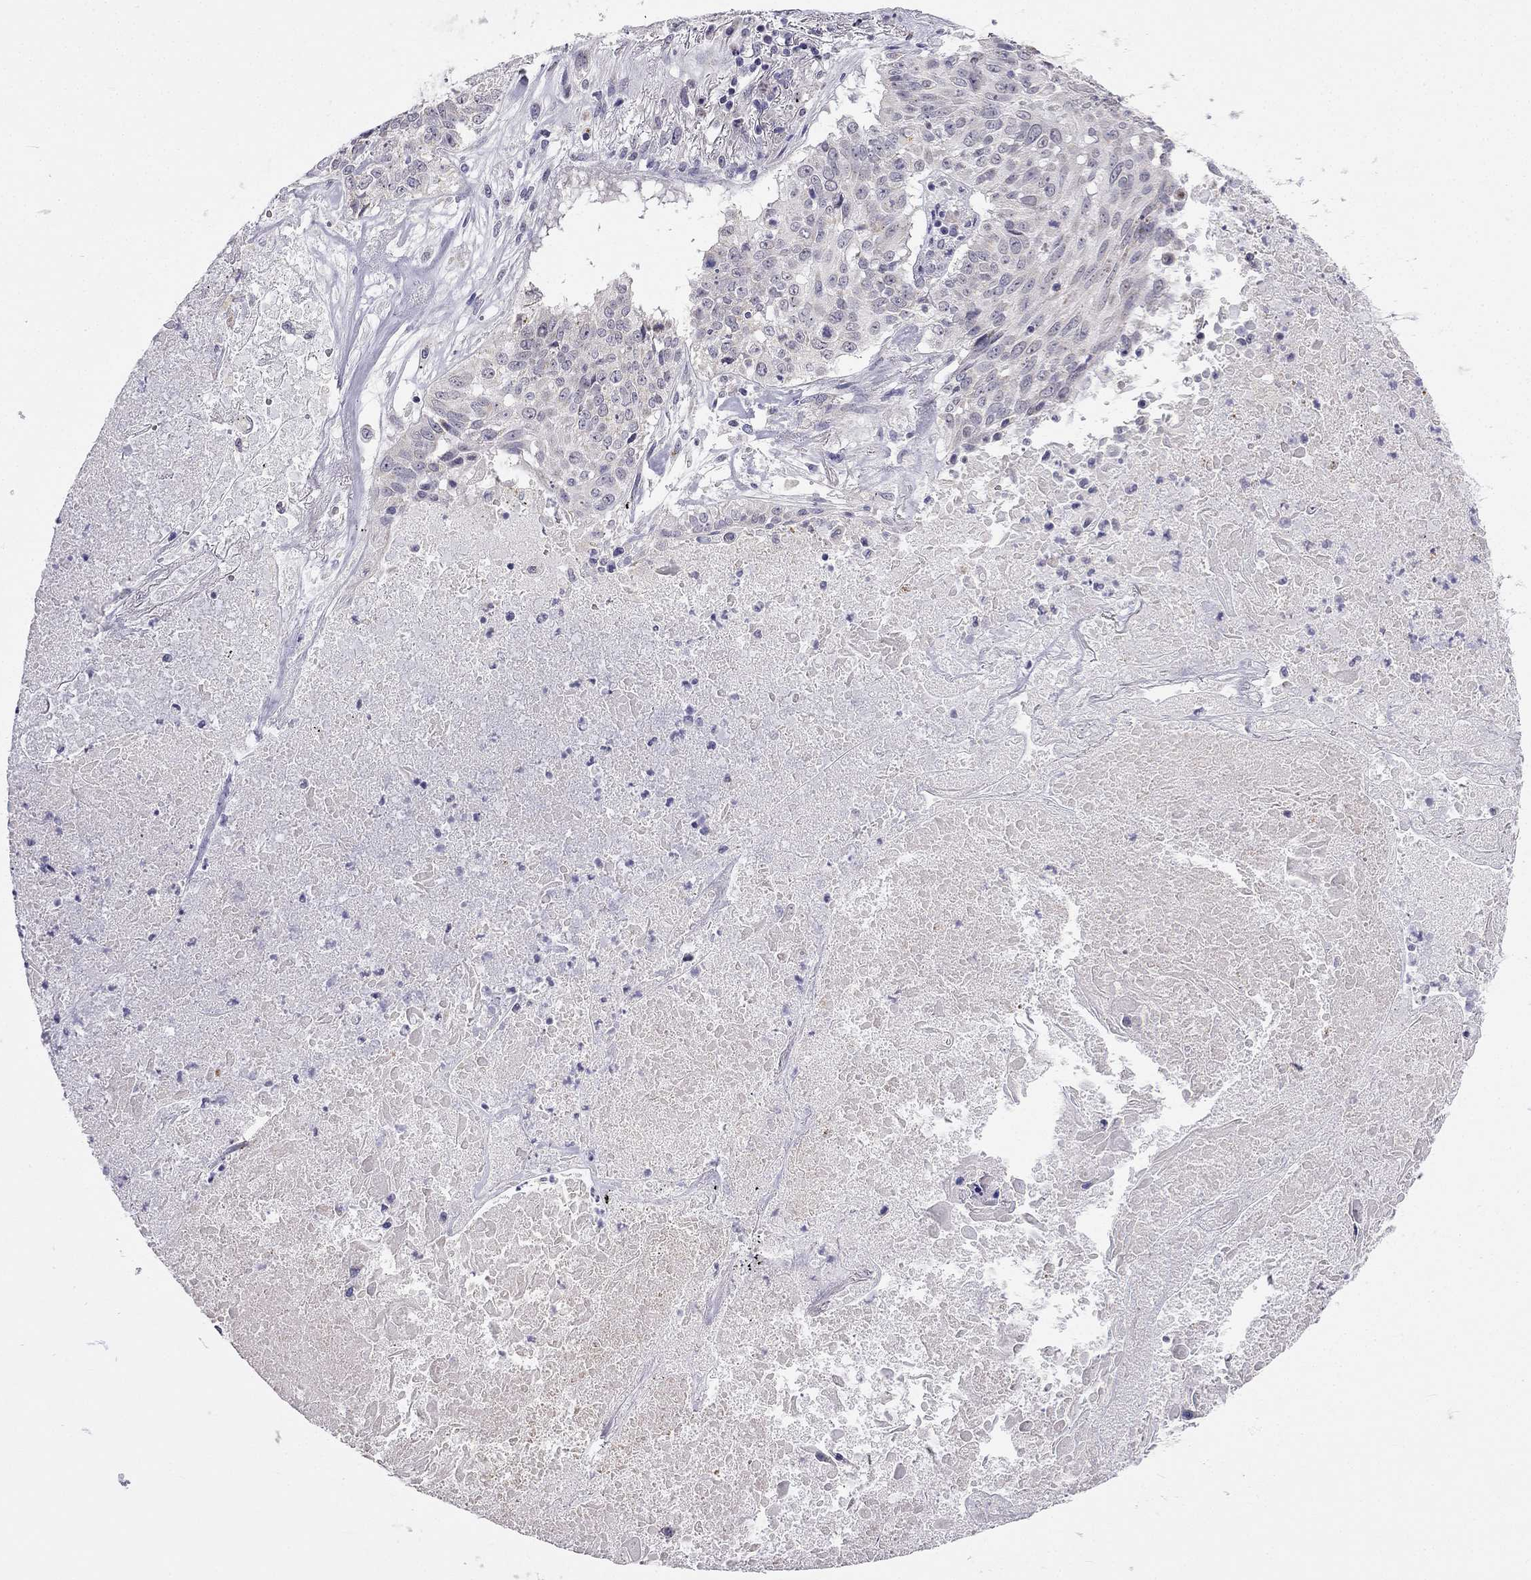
{"staining": {"intensity": "negative", "quantity": "none", "location": "none"}, "tissue": "lung cancer", "cell_type": "Tumor cells", "image_type": "cancer", "snomed": [{"axis": "morphology", "description": "Squamous cell carcinoma, NOS"}, {"axis": "topography", "description": "Lung"}], "caption": "Human lung squamous cell carcinoma stained for a protein using IHC displays no expression in tumor cells.", "gene": "C5orf49", "patient": {"sex": "male", "age": 64}}